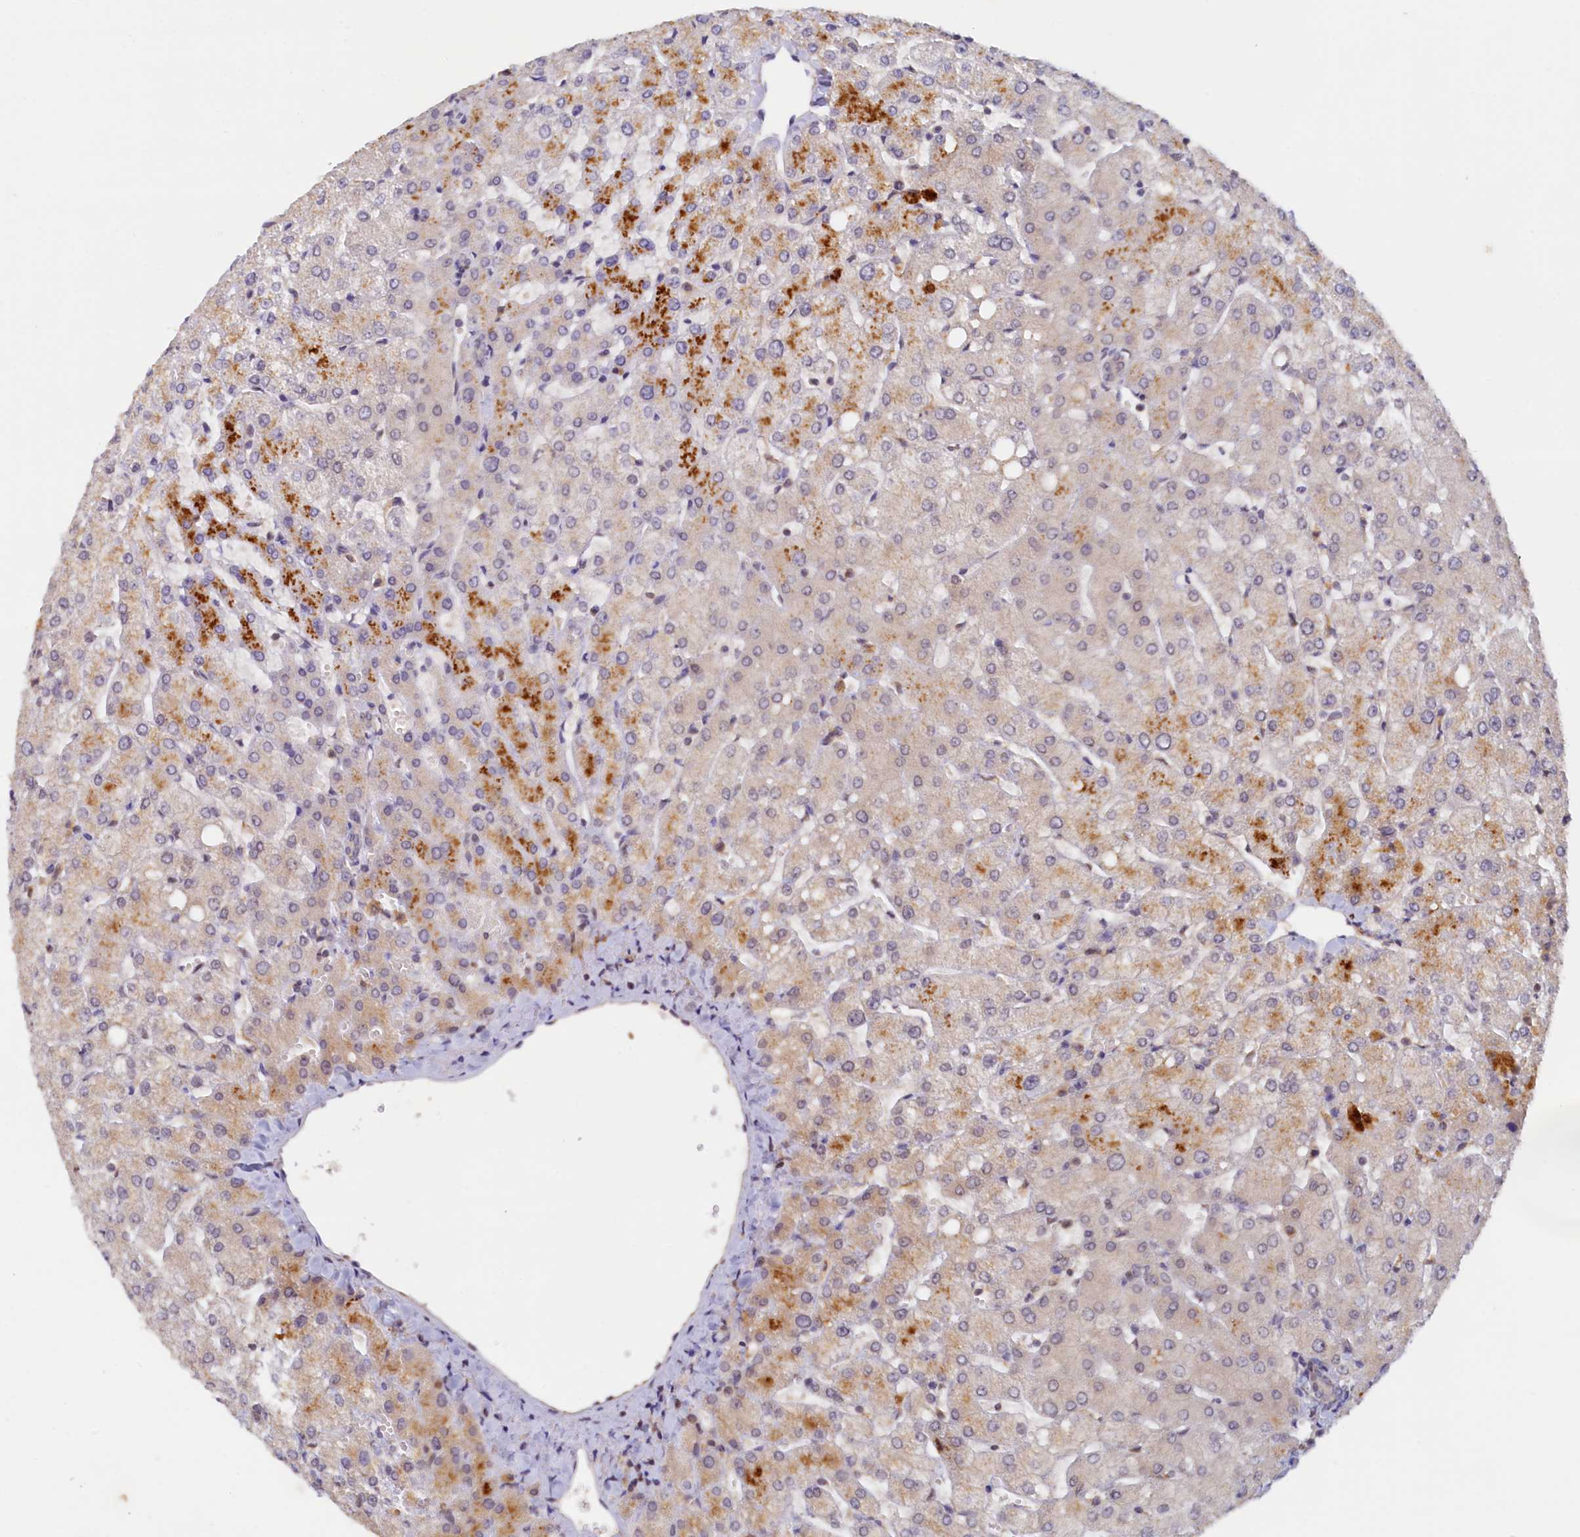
{"staining": {"intensity": "negative", "quantity": "none", "location": "none"}, "tissue": "liver", "cell_type": "Cholangiocytes", "image_type": "normal", "snomed": [{"axis": "morphology", "description": "Normal tissue, NOS"}, {"axis": "topography", "description": "Liver"}], "caption": "IHC of unremarkable human liver displays no positivity in cholangiocytes.", "gene": "PAAF1", "patient": {"sex": "female", "age": 54}}